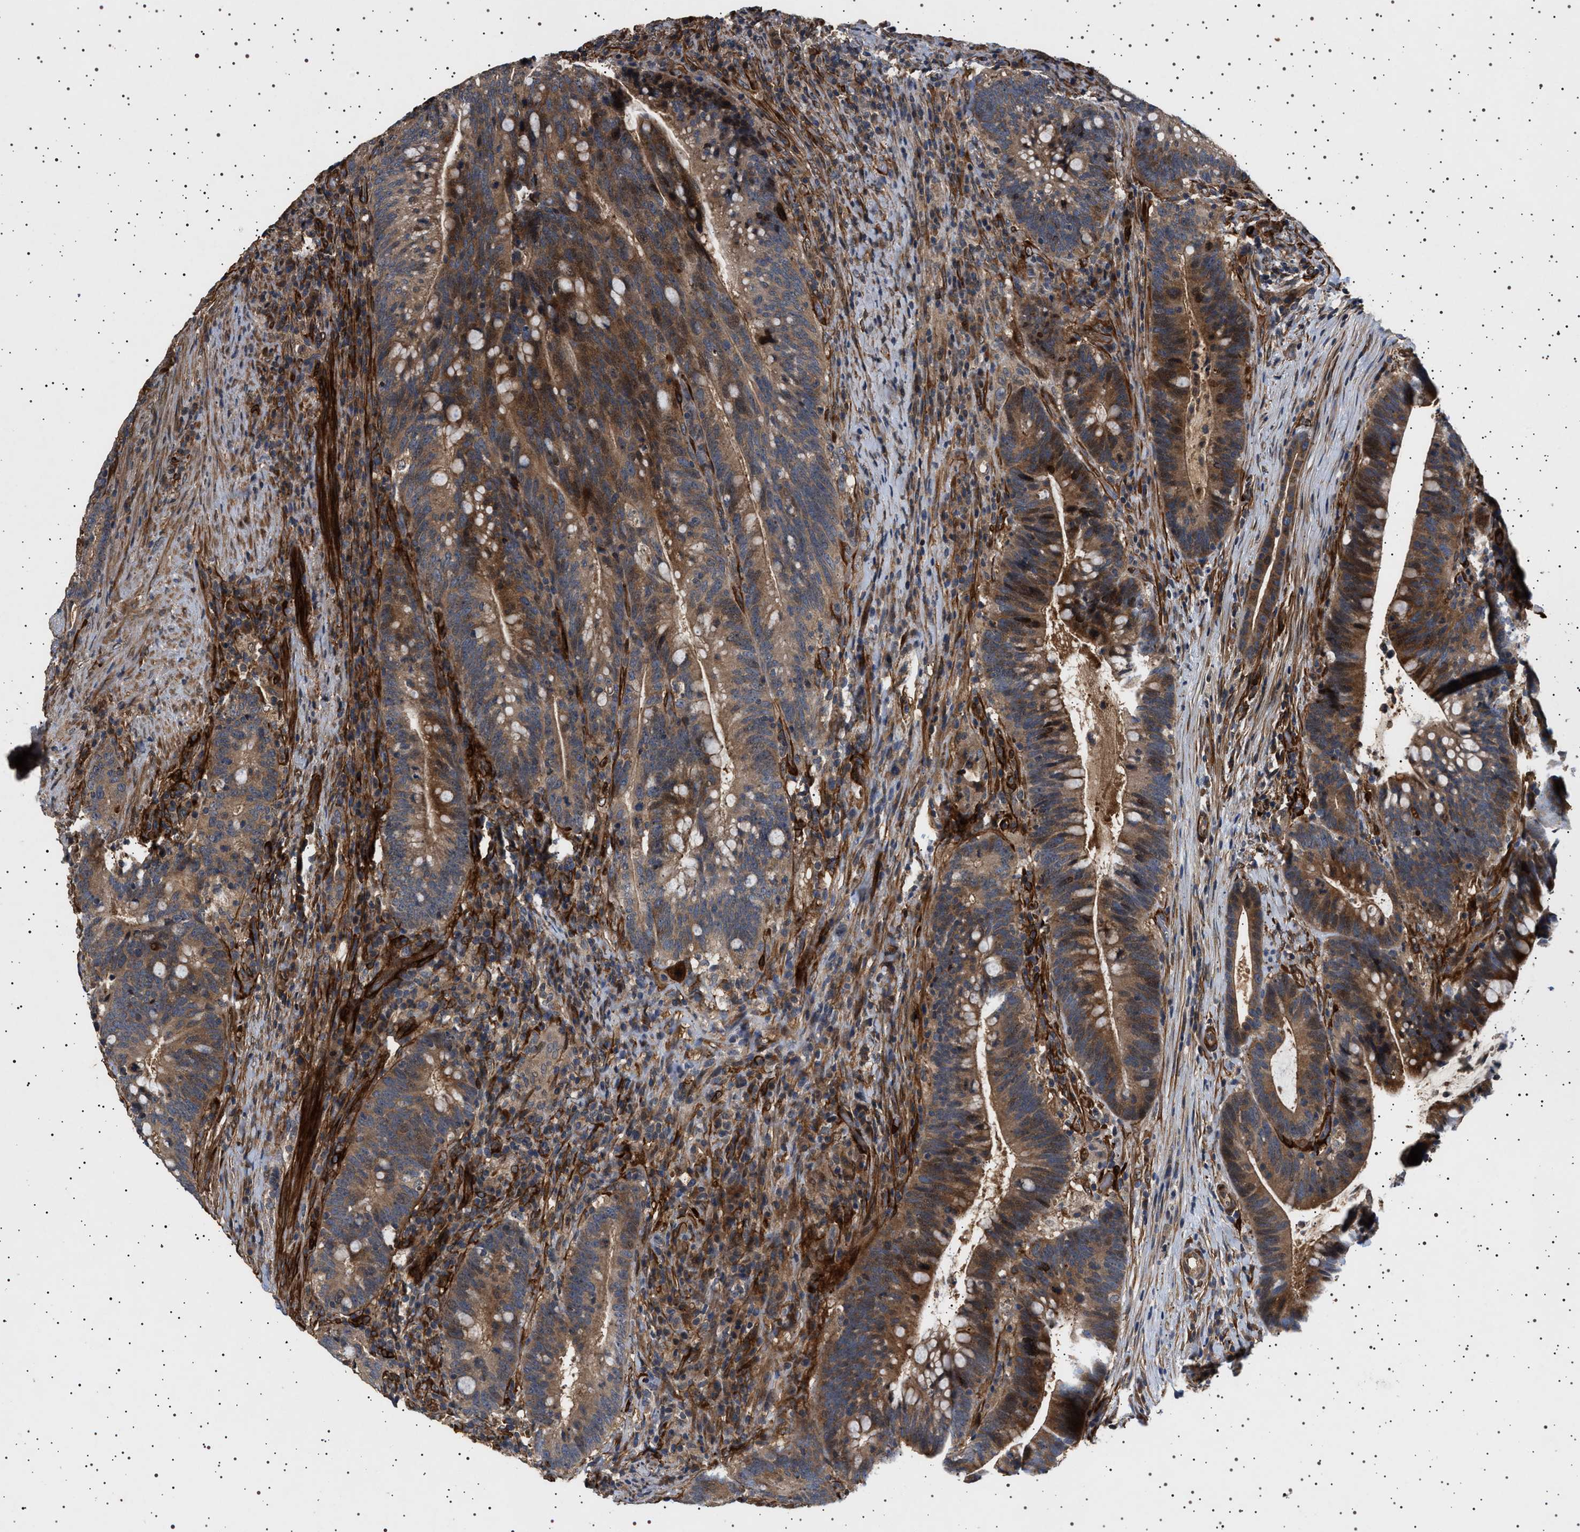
{"staining": {"intensity": "moderate", "quantity": ">75%", "location": "cytoplasmic/membranous"}, "tissue": "colorectal cancer", "cell_type": "Tumor cells", "image_type": "cancer", "snomed": [{"axis": "morphology", "description": "Adenocarcinoma, NOS"}, {"axis": "topography", "description": "Colon"}], "caption": "This micrograph displays IHC staining of human colorectal adenocarcinoma, with medium moderate cytoplasmic/membranous positivity in about >75% of tumor cells.", "gene": "GUCY1B1", "patient": {"sex": "female", "age": 66}}